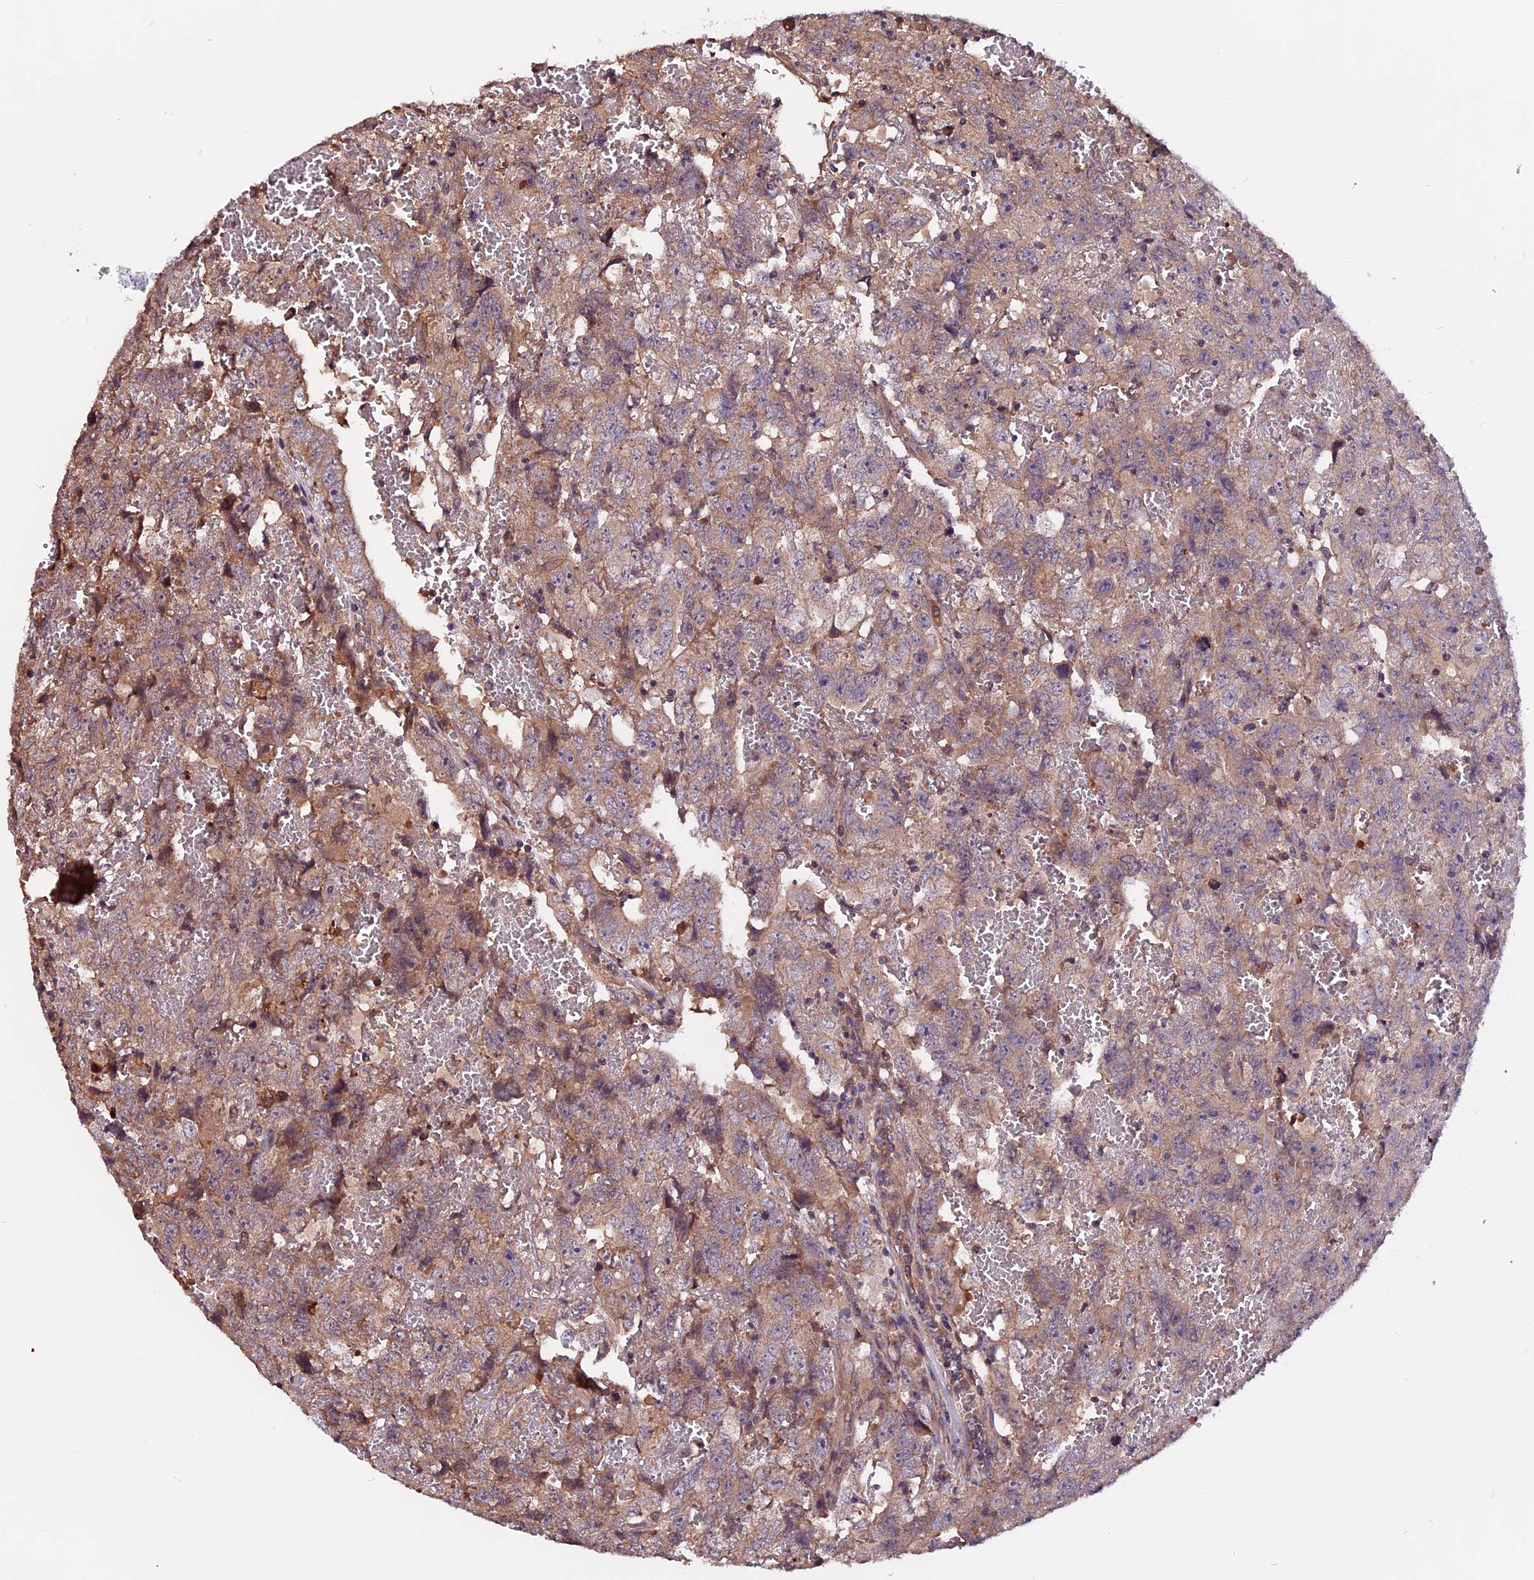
{"staining": {"intensity": "weak", "quantity": "25%-75%", "location": "cytoplasmic/membranous"}, "tissue": "testis cancer", "cell_type": "Tumor cells", "image_type": "cancer", "snomed": [{"axis": "morphology", "description": "Carcinoma, Embryonal, NOS"}, {"axis": "topography", "description": "Testis"}], "caption": "An immunohistochemistry (IHC) image of tumor tissue is shown. Protein staining in brown shows weak cytoplasmic/membranous positivity in testis cancer within tumor cells. The staining is performed using DAB brown chromogen to label protein expression. The nuclei are counter-stained blue using hematoxylin.", "gene": "ZNF598", "patient": {"sex": "male", "age": 45}}